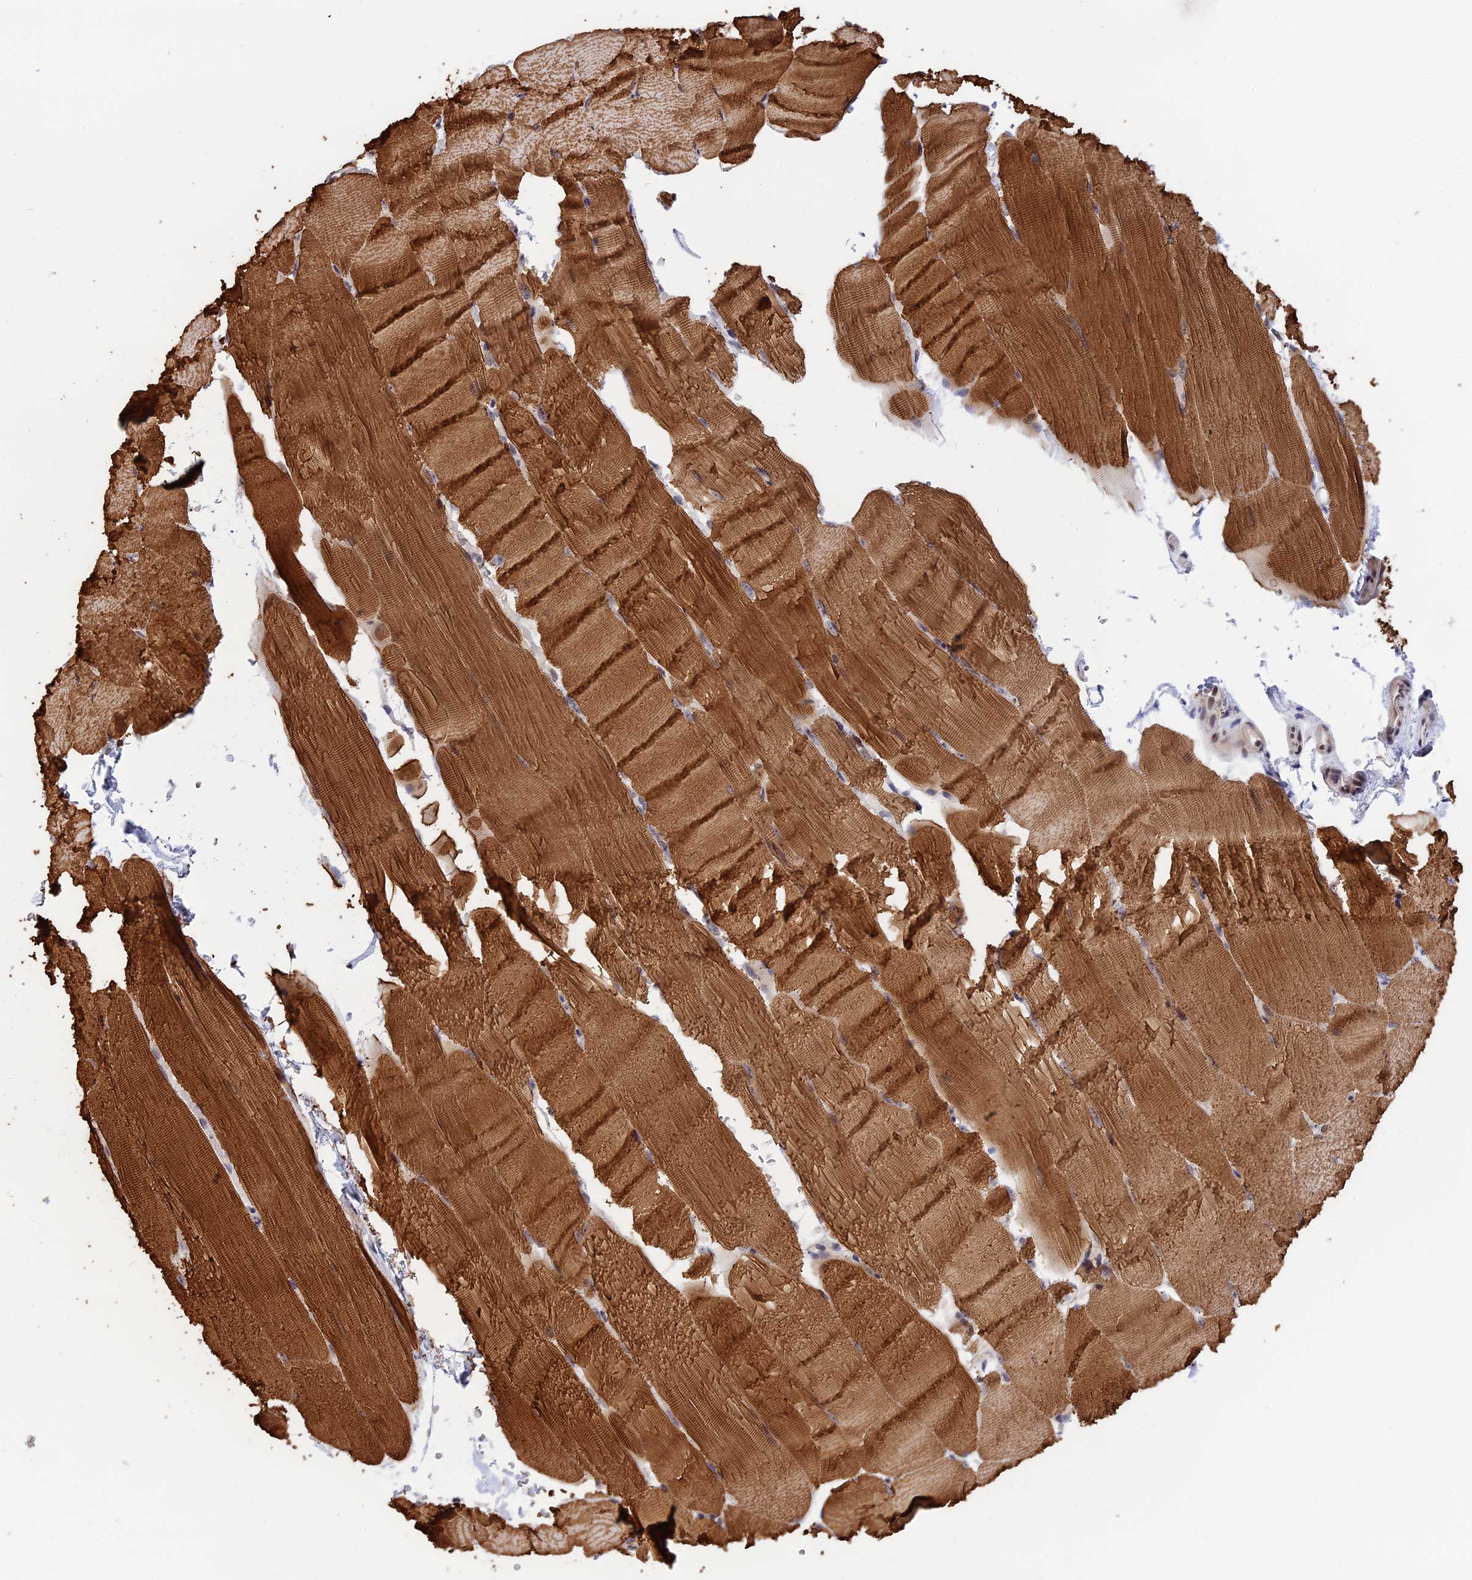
{"staining": {"intensity": "strong", "quantity": ">75%", "location": "cytoplasmic/membranous"}, "tissue": "skeletal muscle", "cell_type": "Myocytes", "image_type": "normal", "snomed": [{"axis": "morphology", "description": "Normal tissue, NOS"}, {"axis": "topography", "description": "Skeletal muscle"}, {"axis": "topography", "description": "Parathyroid gland"}], "caption": "Immunohistochemical staining of benign skeletal muscle displays strong cytoplasmic/membranous protein positivity in approximately >75% of myocytes. The staining was performed using DAB (3,3'-diaminobenzidine) to visualize the protein expression in brown, while the nuclei were stained in blue with hematoxylin (Magnification: 20x).", "gene": "ZNF428", "patient": {"sex": "female", "age": 37}}